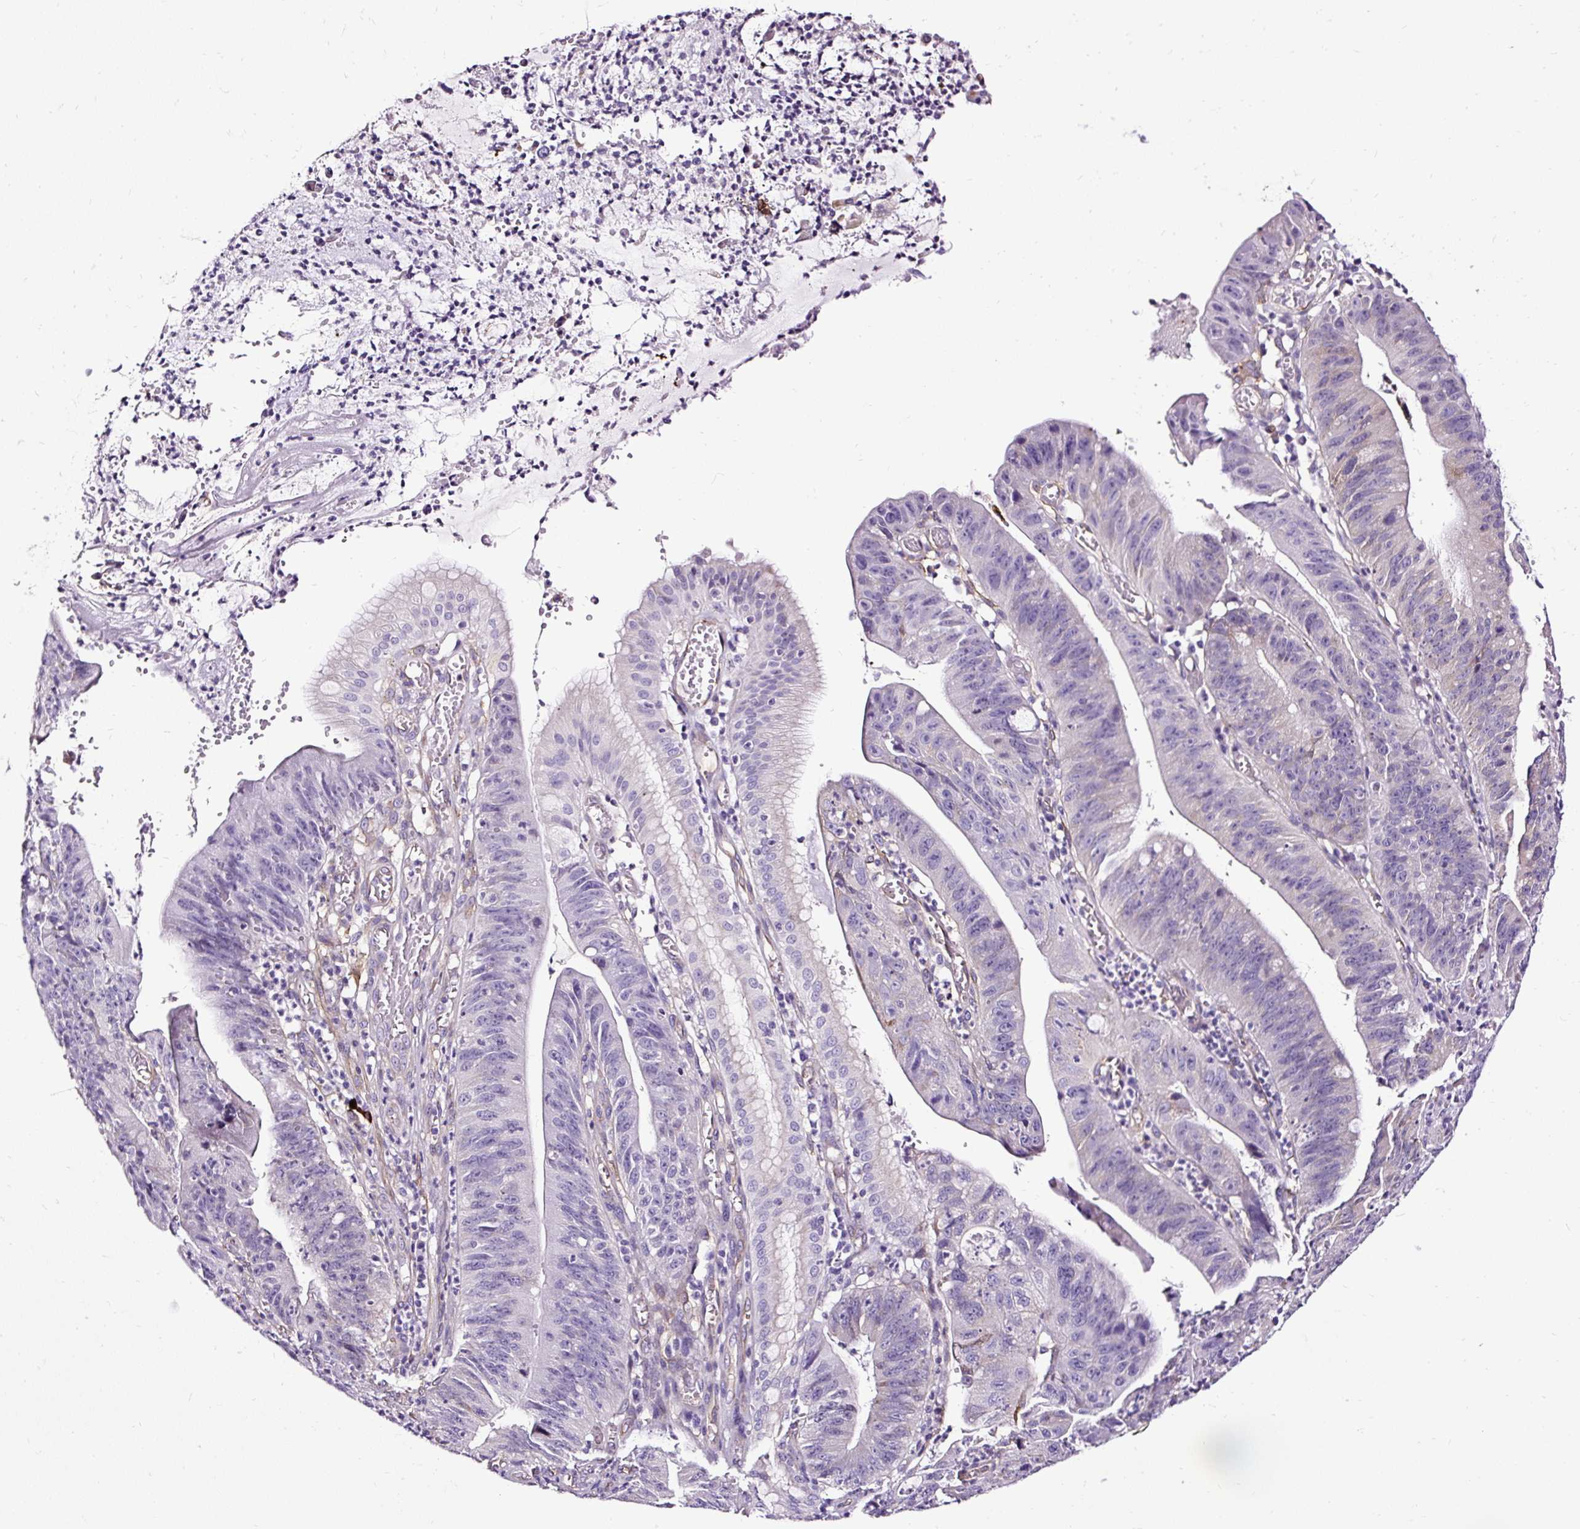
{"staining": {"intensity": "moderate", "quantity": "<25%", "location": "cytoplasmic/membranous"}, "tissue": "stomach cancer", "cell_type": "Tumor cells", "image_type": "cancer", "snomed": [{"axis": "morphology", "description": "Adenocarcinoma, NOS"}, {"axis": "topography", "description": "Stomach"}], "caption": "The micrograph displays a brown stain indicating the presence of a protein in the cytoplasmic/membranous of tumor cells in stomach cancer (adenocarcinoma).", "gene": "SLC7A8", "patient": {"sex": "male", "age": 59}}